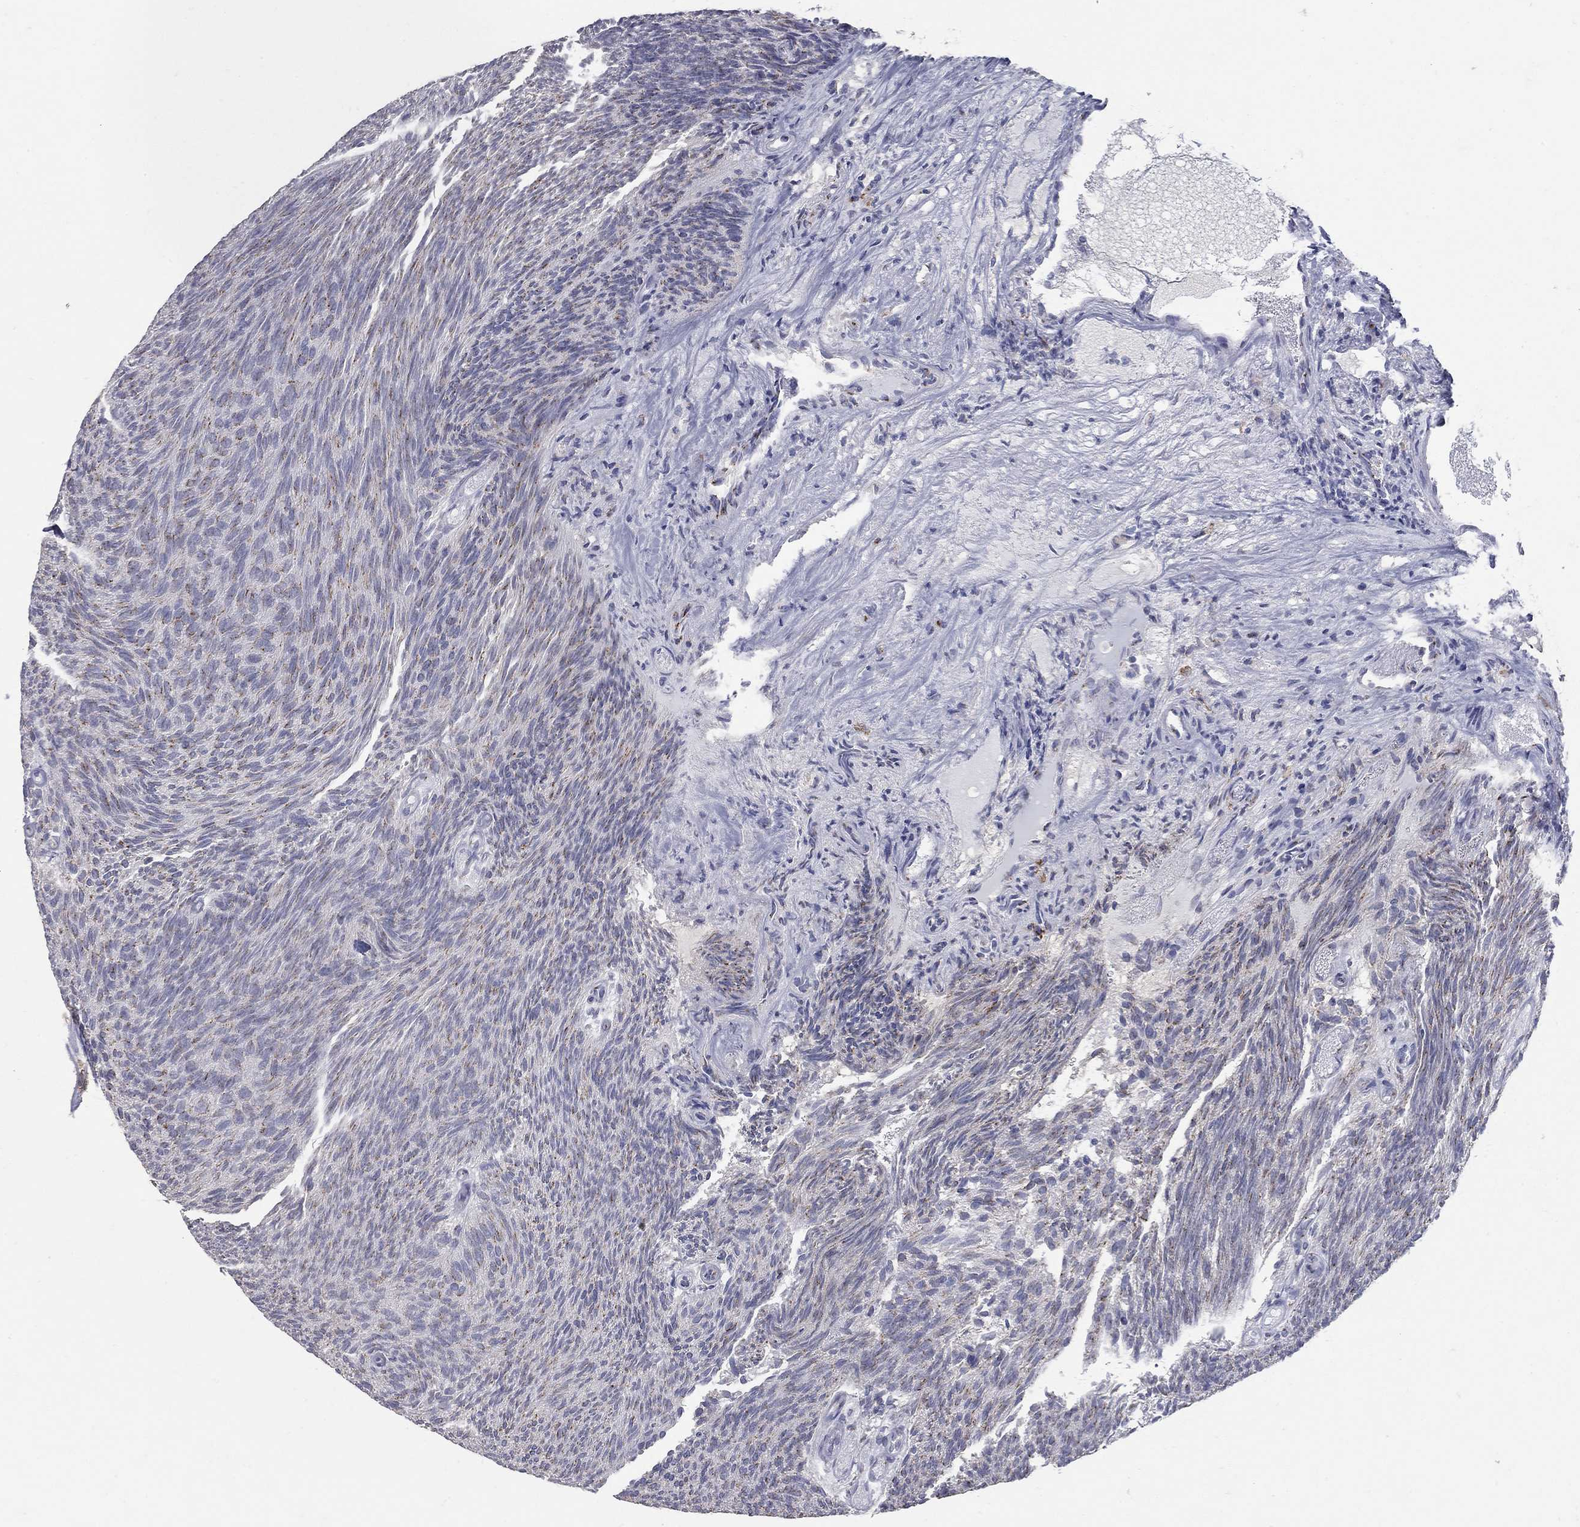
{"staining": {"intensity": "negative", "quantity": "none", "location": "none"}, "tissue": "urothelial cancer", "cell_type": "Tumor cells", "image_type": "cancer", "snomed": [{"axis": "morphology", "description": "Urothelial carcinoma, Low grade"}, {"axis": "topography", "description": "Urinary bladder"}], "caption": "Tumor cells are negative for protein expression in human urothelial cancer. (Stains: DAB (3,3'-diaminobenzidine) immunohistochemistry (IHC) with hematoxylin counter stain, Microscopy: brightfield microscopy at high magnification).", "gene": "KIAA0319L", "patient": {"sex": "male", "age": 77}}